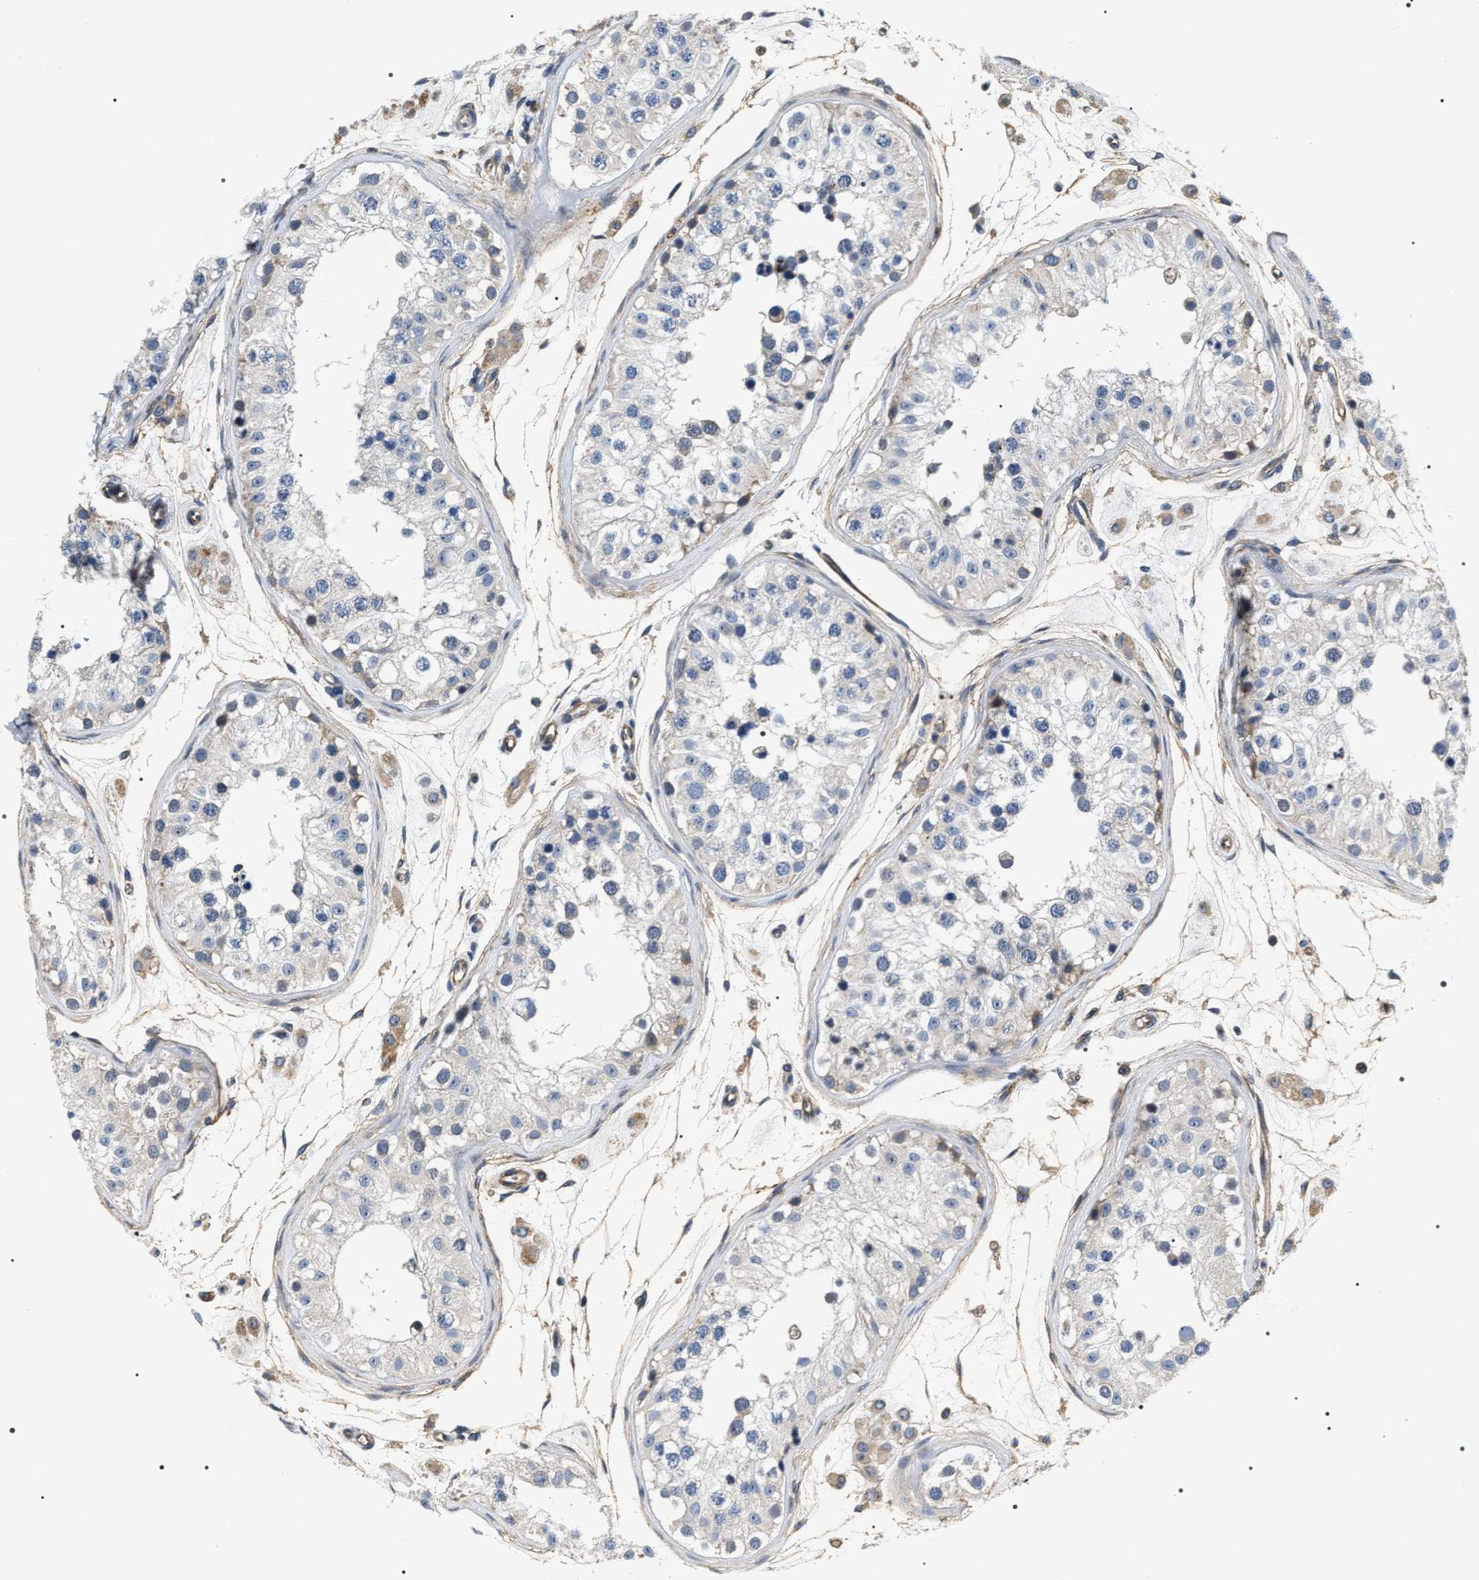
{"staining": {"intensity": "weak", "quantity": "<25%", "location": "cytoplasmic/membranous"}, "tissue": "testis", "cell_type": "Cells in seminiferous ducts", "image_type": "normal", "snomed": [{"axis": "morphology", "description": "Normal tissue, NOS"}, {"axis": "morphology", "description": "Adenocarcinoma, metastatic, NOS"}, {"axis": "topography", "description": "Testis"}], "caption": "An image of human testis is negative for staining in cells in seminiferous ducts. (Stains: DAB (3,3'-diaminobenzidine) immunohistochemistry with hematoxylin counter stain, Microscopy: brightfield microscopy at high magnification).", "gene": "PKD1L1", "patient": {"sex": "male", "age": 26}}